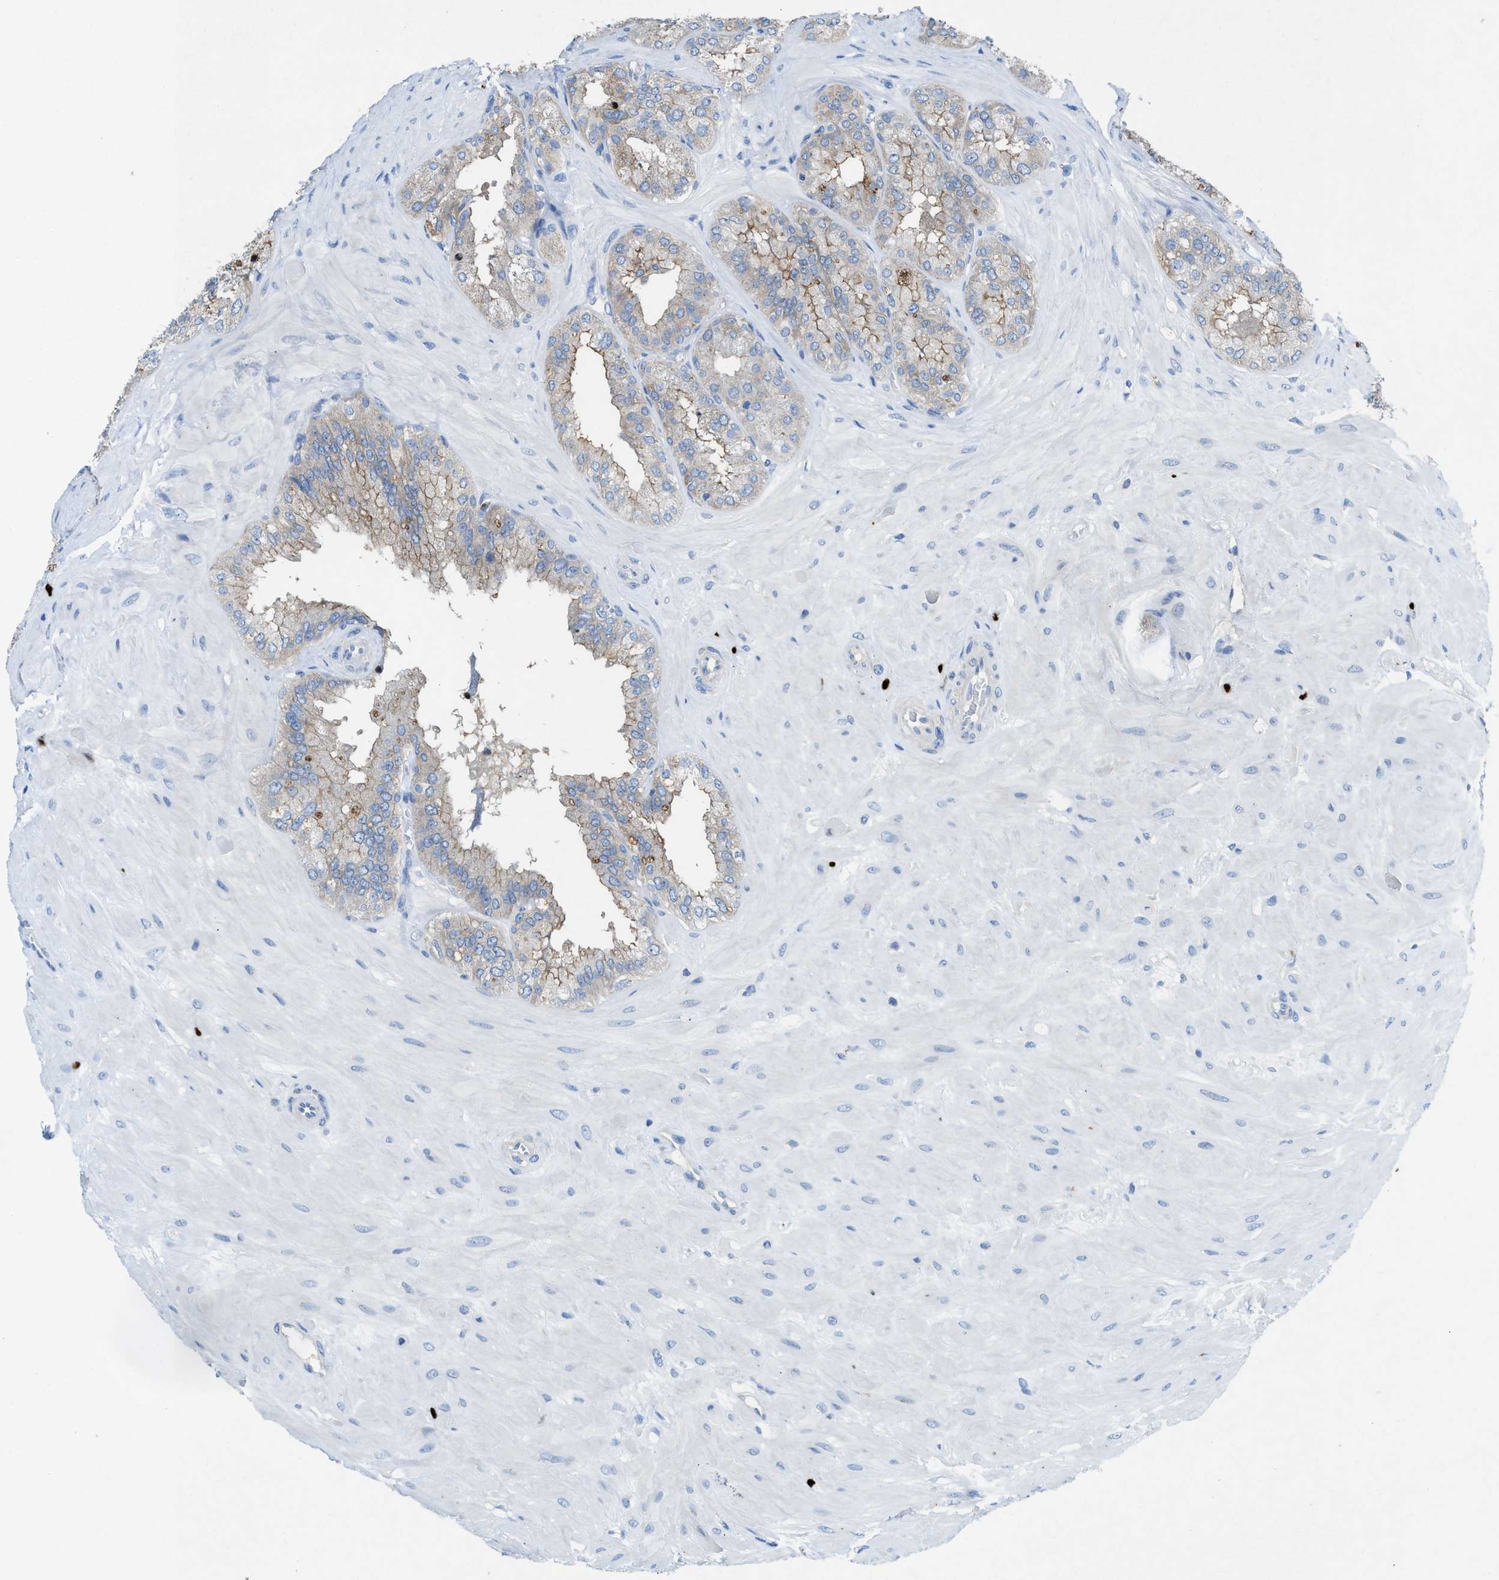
{"staining": {"intensity": "moderate", "quantity": "<25%", "location": "cytoplasmic/membranous"}, "tissue": "seminal vesicle", "cell_type": "Glandular cells", "image_type": "normal", "snomed": [{"axis": "morphology", "description": "Normal tissue, NOS"}, {"axis": "topography", "description": "Prostate"}, {"axis": "topography", "description": "Seminal veicle"}], "caption": "Immunohistochemistry histopathology image of unremarkable seminal vesicle stained for a protein (brown), which reveals low levels of moderate cytoplasmic/membranous positivity in approximately <25% of glandular cells.", "gene": "CKLF", "patient": {"sex": "male", "age": 51}}